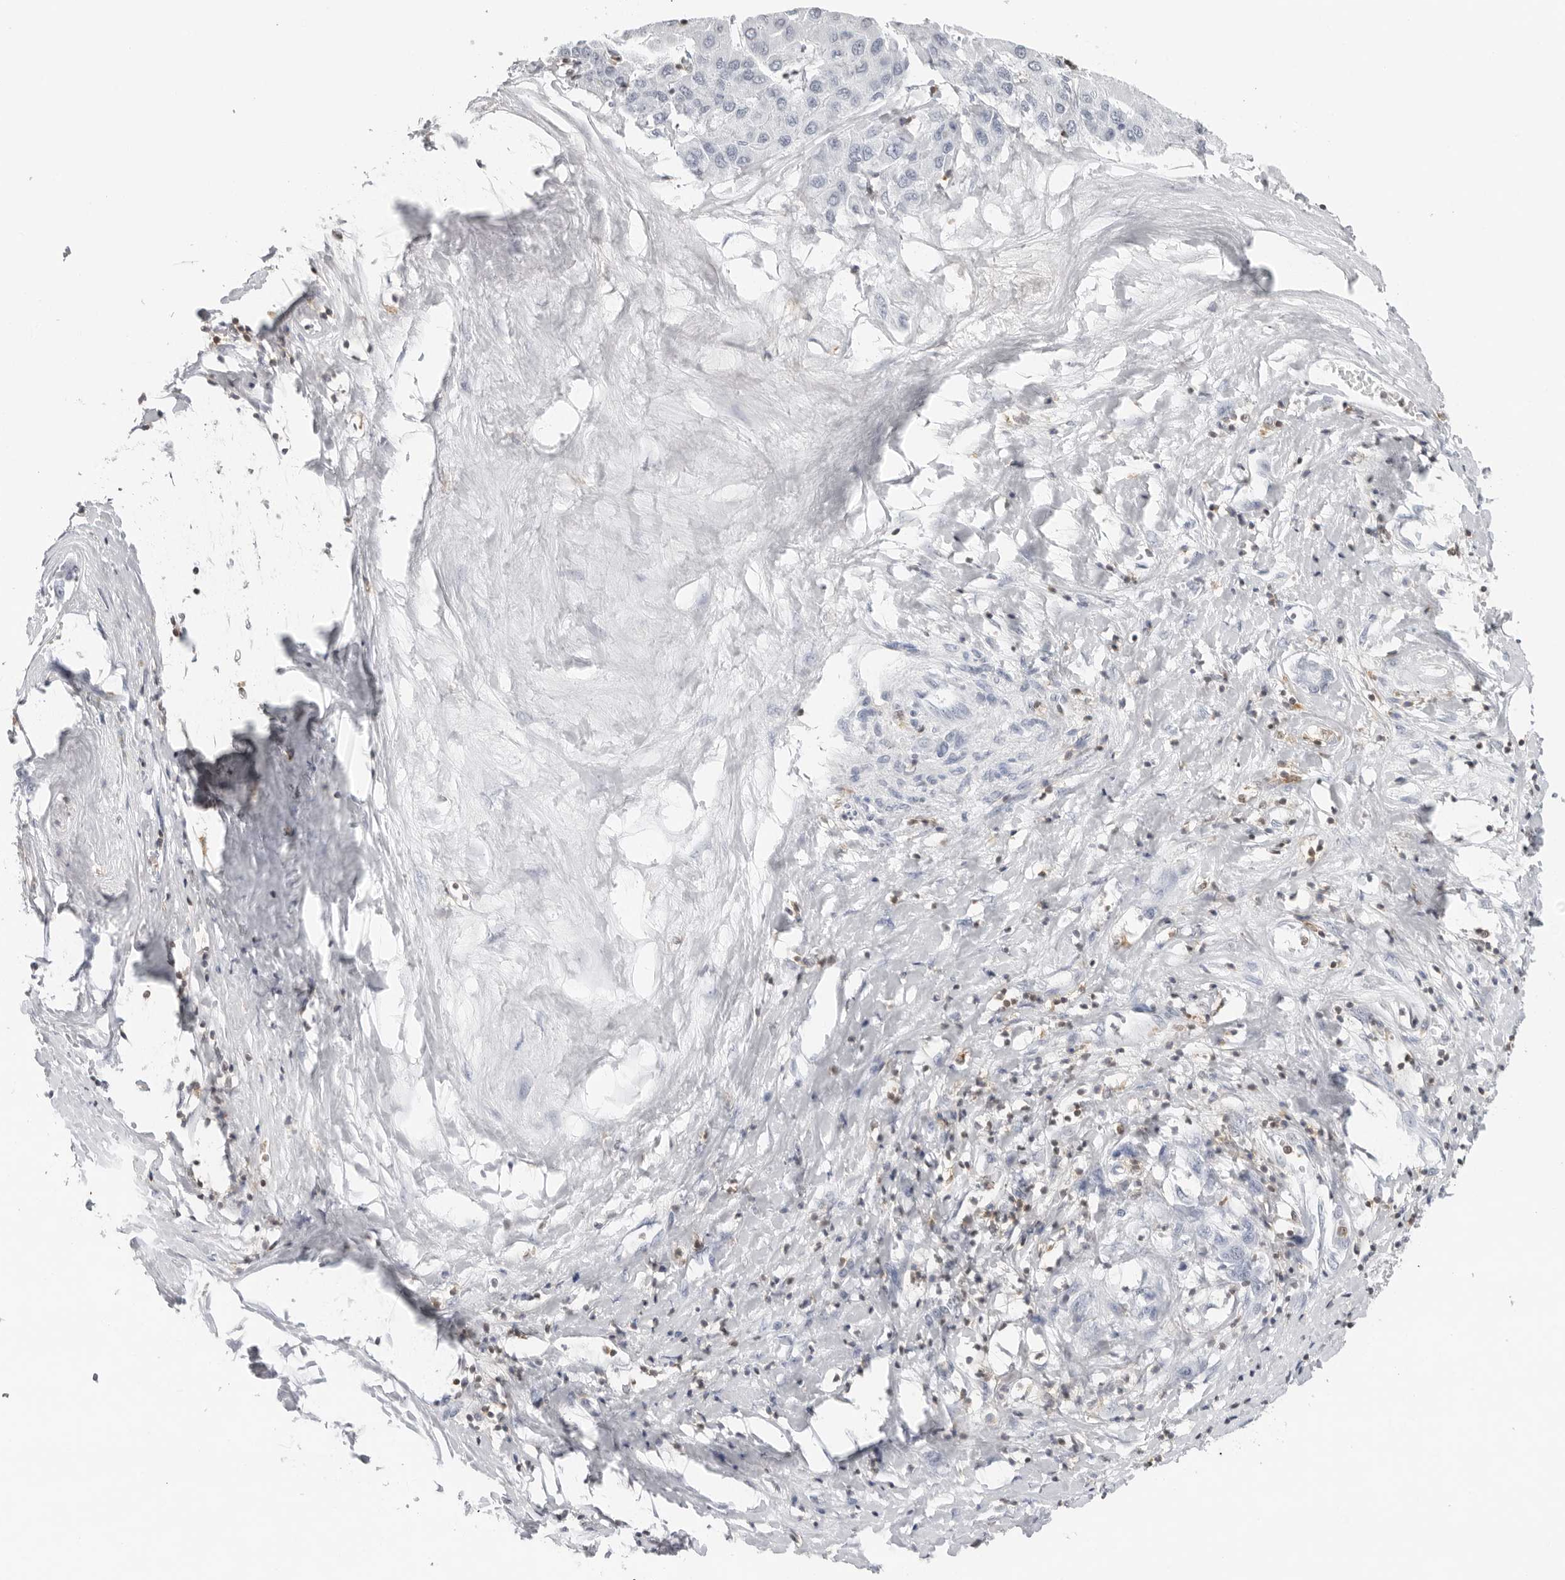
{"staining": {"intensity": "negative", "quantity": "none", "location": "none"}, "tissue": "liver cancer", "cell_type": "Tumor cells", "image_type": "cancer", "snomed": [{"axis": "morphology", "description": "Carcinoma, Hepatocellular, NOS"}, {"axis": "topography", "description": "Liver"}], "caption": "Tumor cells show no significant protein positivity in liver cancer (hepatocellular carcinoma).", "gene": "FMNL1", "patient": {"sex": "male", "age": 65}}